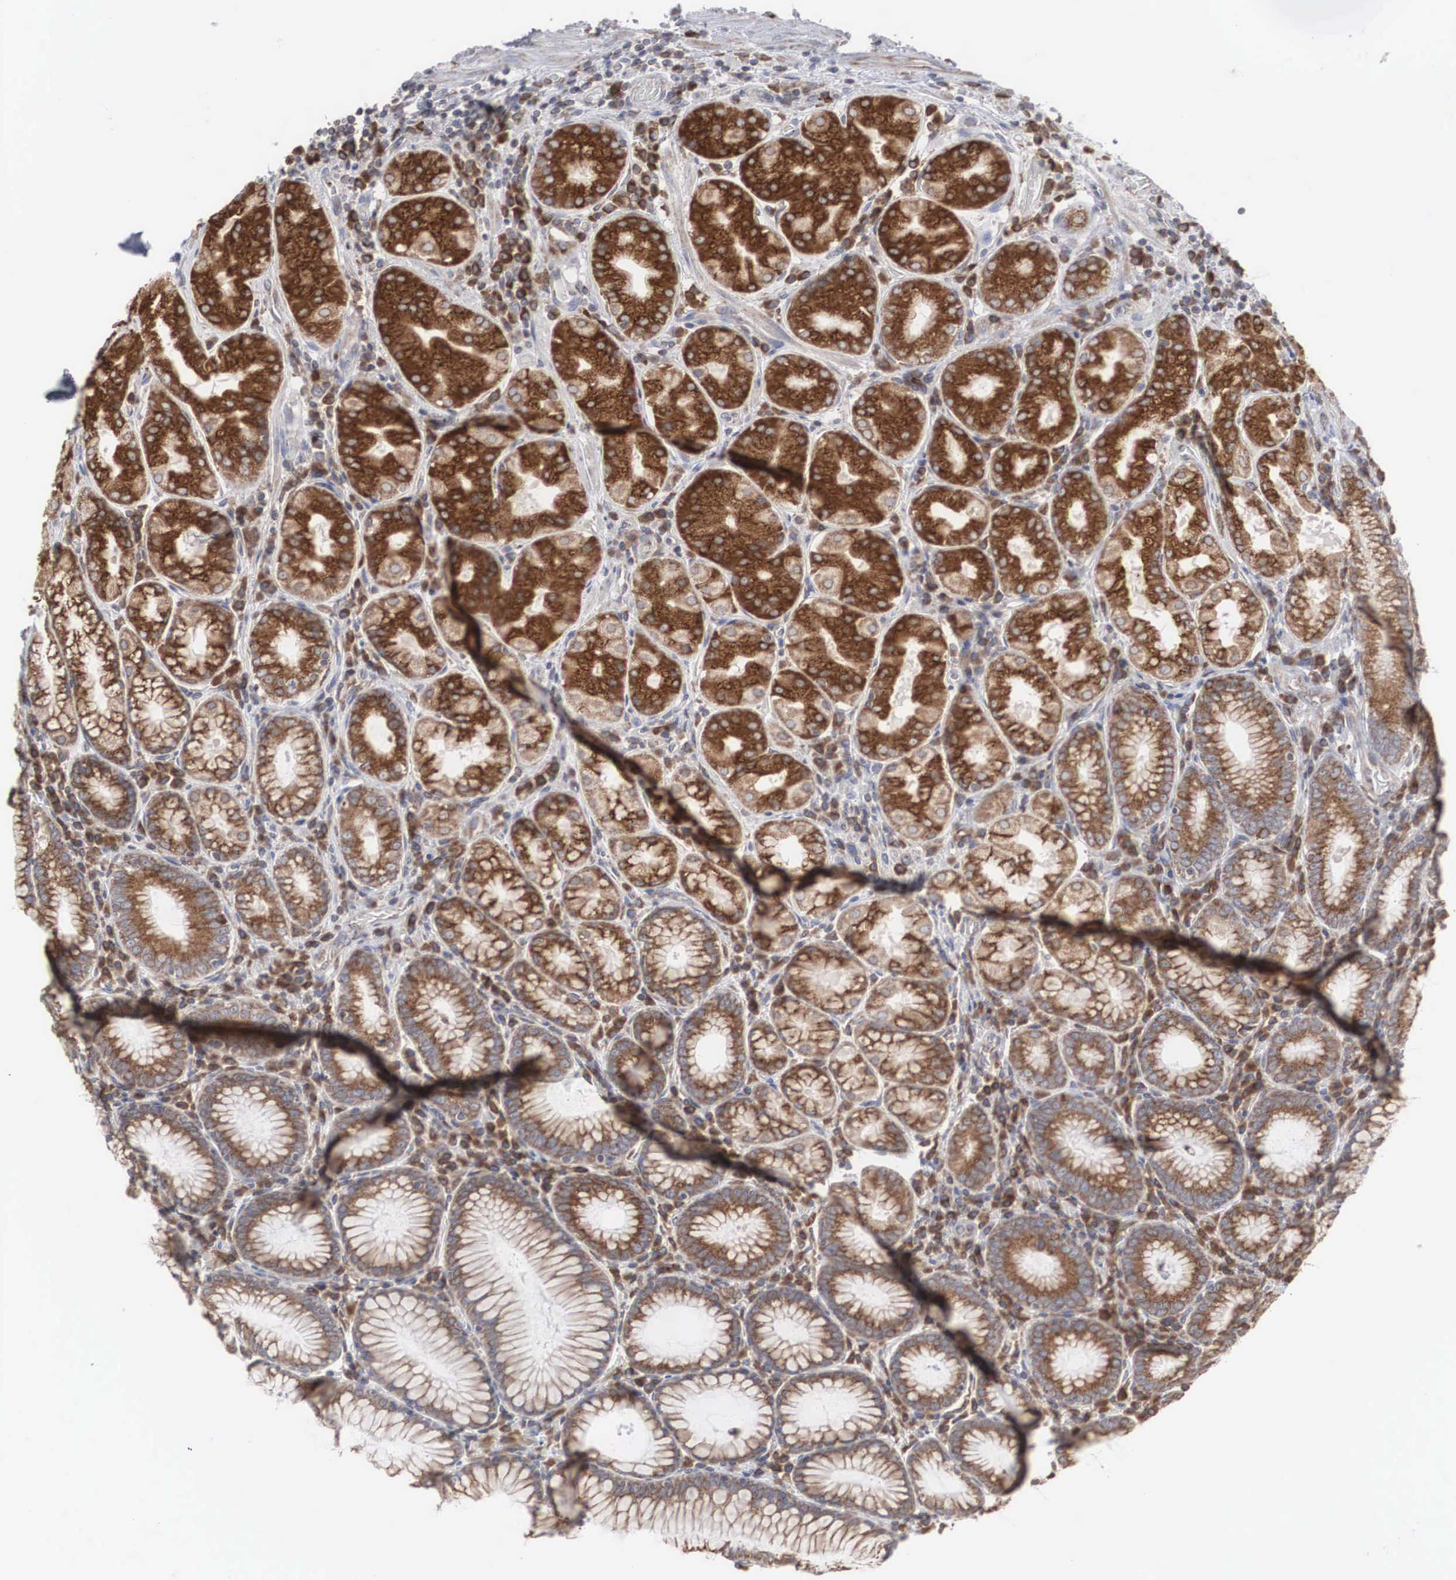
{"staining": {"intensity": "strong", "quantity": ">75%", "location": "cytoplasmic/membranous"}, "tissue": "stomach", "cell_type": "Glandular cells", "image_type": "normal", "snomed": [{"axis": "morphology", "description": "Normal tissue, NOS"}, {"axis": "topography", "description": "Stomach, lower"}], "caption": "High-magnification brightfield microscopy of unremarkable stomach stained with DAB (3,3'-diaminobenzidine) (brown) and counterstained with hematoxylin (blue). glandular cells exhibit strong cytoplasmic/membranous positivity is identified in about>75% of cells.", "gene": "CTAGE15", "patient": {"sex": "female", "age": 43}}